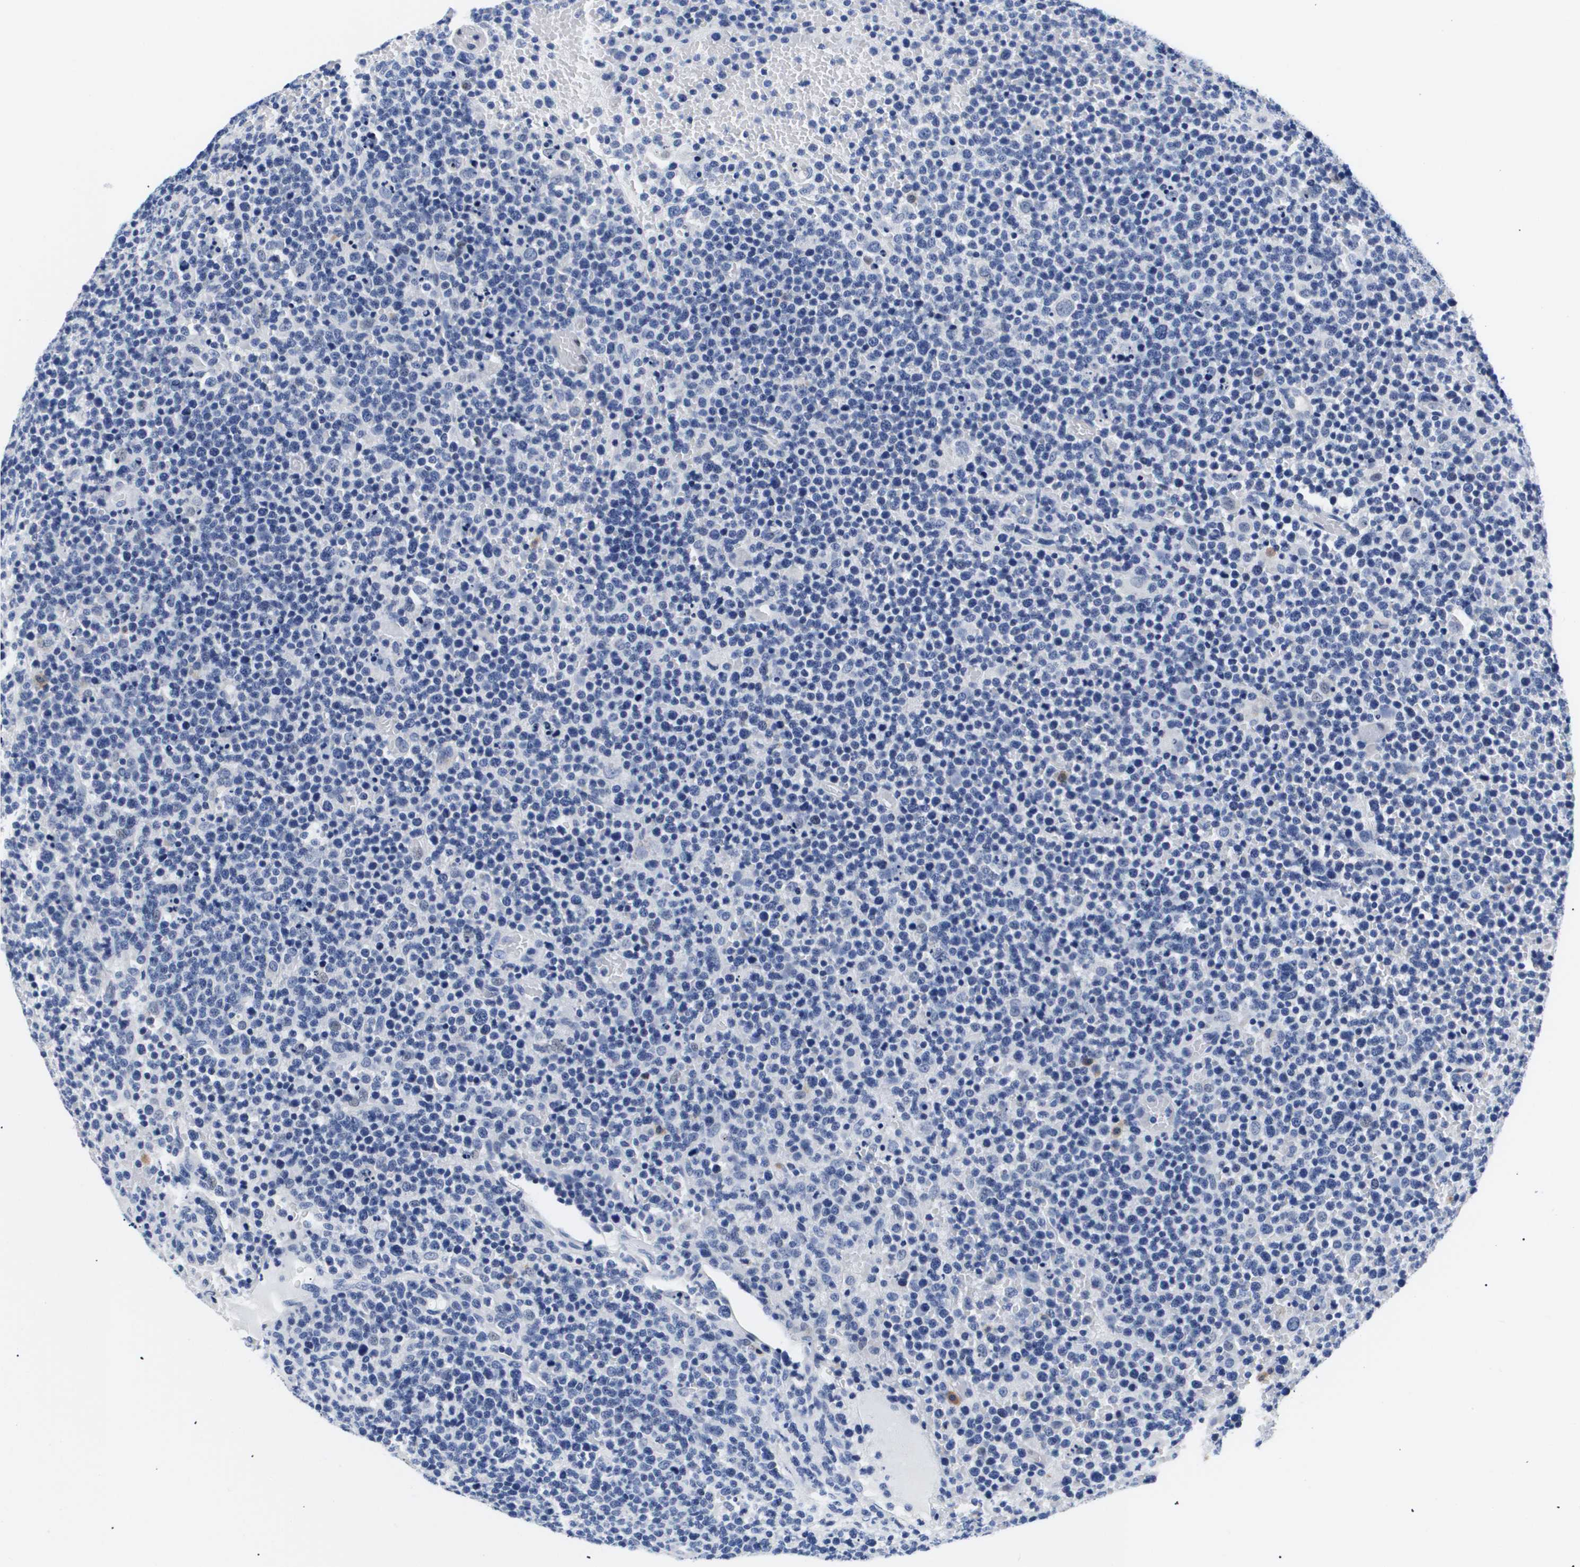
{"staining": {"intensity": "negative", "quantity": "none", "location": "none"}, "tissue": "lymphoma", "cell_type": "Tumor cells", "image_type": "cancer", "snomed": [{"axis": "morphology", "description": "Malignant lymphoma, non-Hodgkin's type, High grade"}, {"axis": "topography", "description": "Lymph node"}], "caption": "Immunohistochemistry photomicrograph of human malignant lymphoma, non-Hodgkin's type (high-grade) stained for a protein (brown), which demonstrates no expression in tumor cells.", "gene": "SHD", "patient": {"sex": "male", "age": 61}}